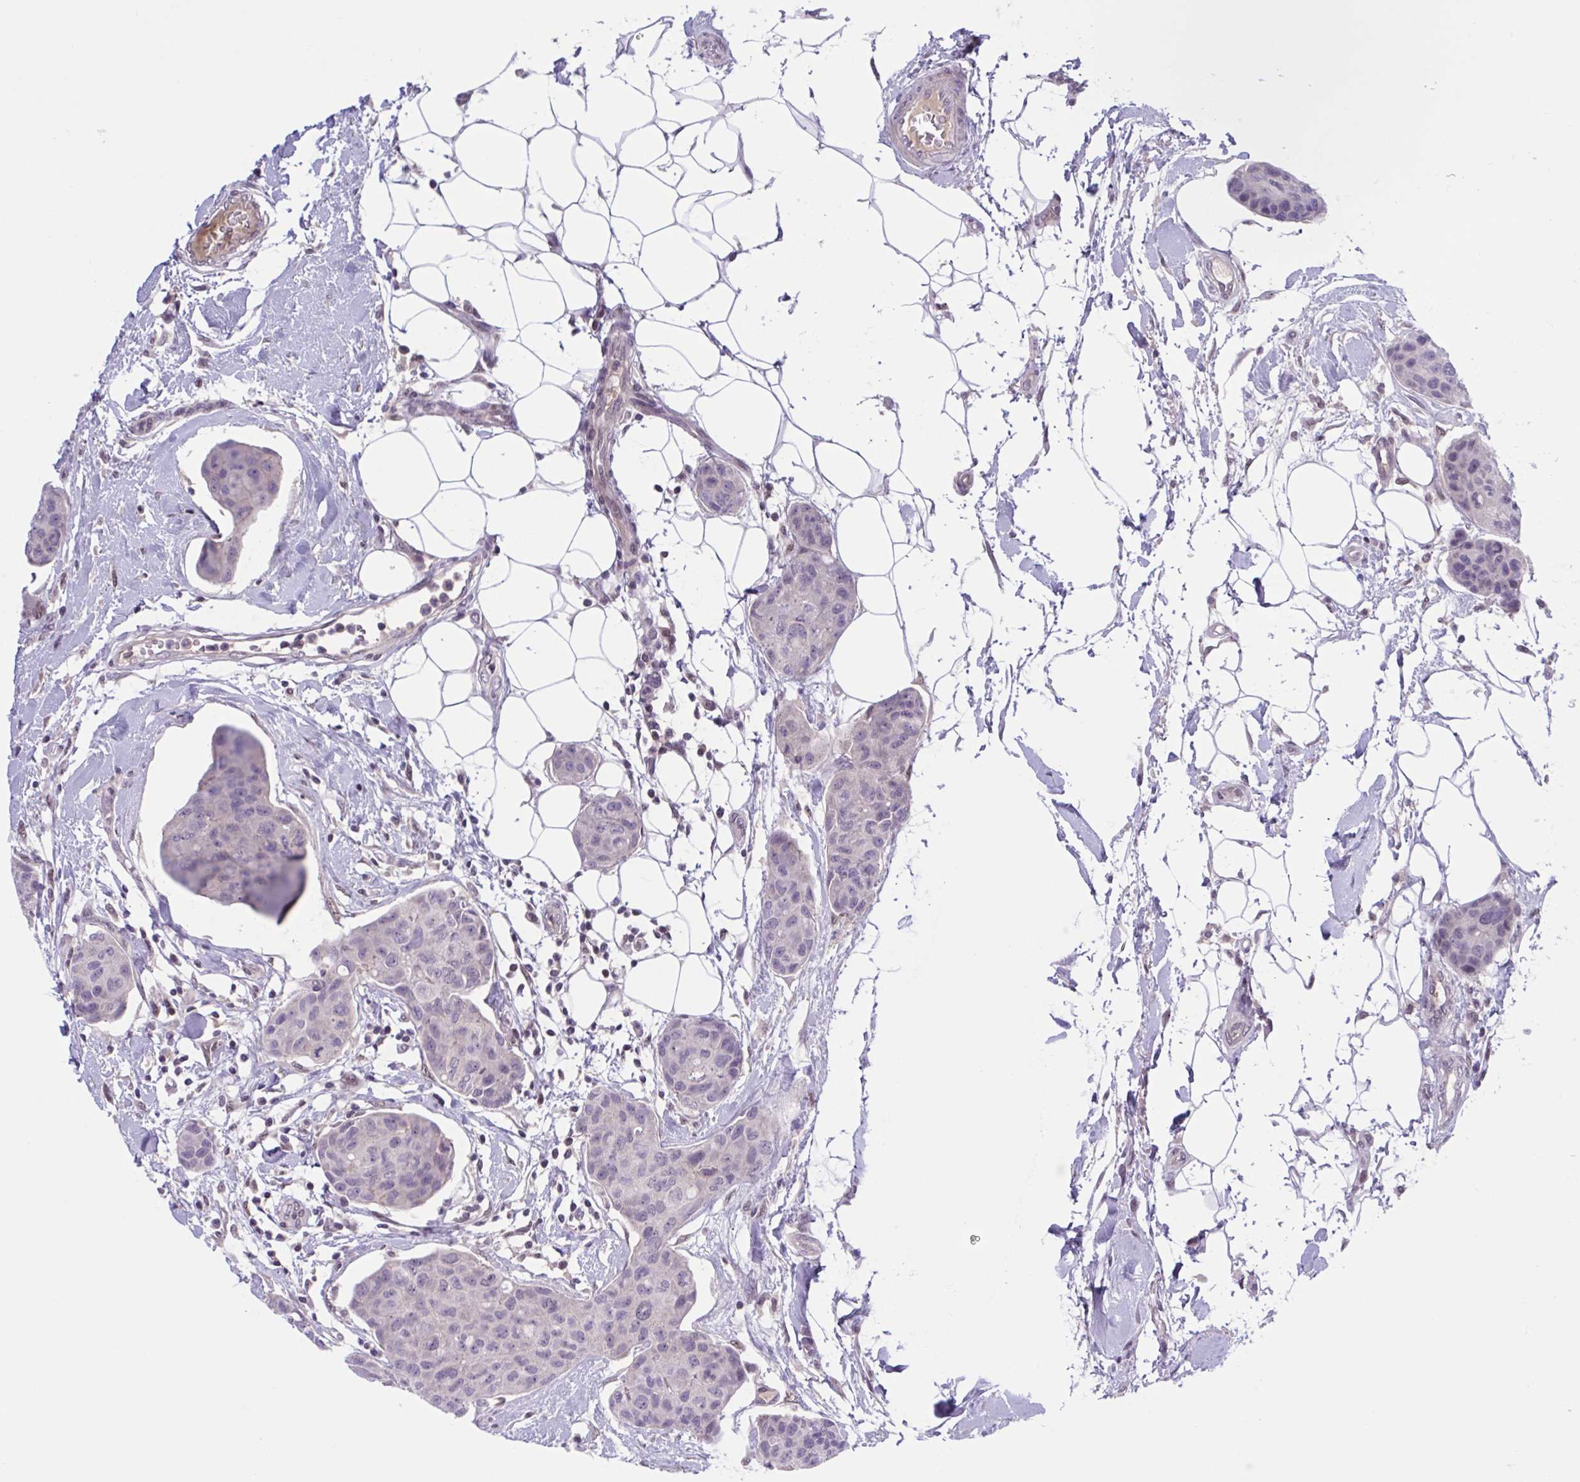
{"staining": {"intensity": "negative", "quantity": "none", "location": "none"}, "tissue": "breast cancer", "cell_type": "Tumor cells", "image_type": "cancer", "snomed": [{"axis": "morphology", "description": "Duct carcinoma"}, {"axis": "topography", "description": "Breast"}, {"axis": "topography", "description": "Lymph node"}], "caption": "The immunohistochemistry micrograph has no significant staining in tumor cells of breast cancer (infiltrating ductal carcinoma) tissue. (DAB (3,3'-diaminobenzidine) immunohistochemistry (IHC), high magnification).", "gene": "TTC7B", "patient": {"sex": "female", "age": 80}}